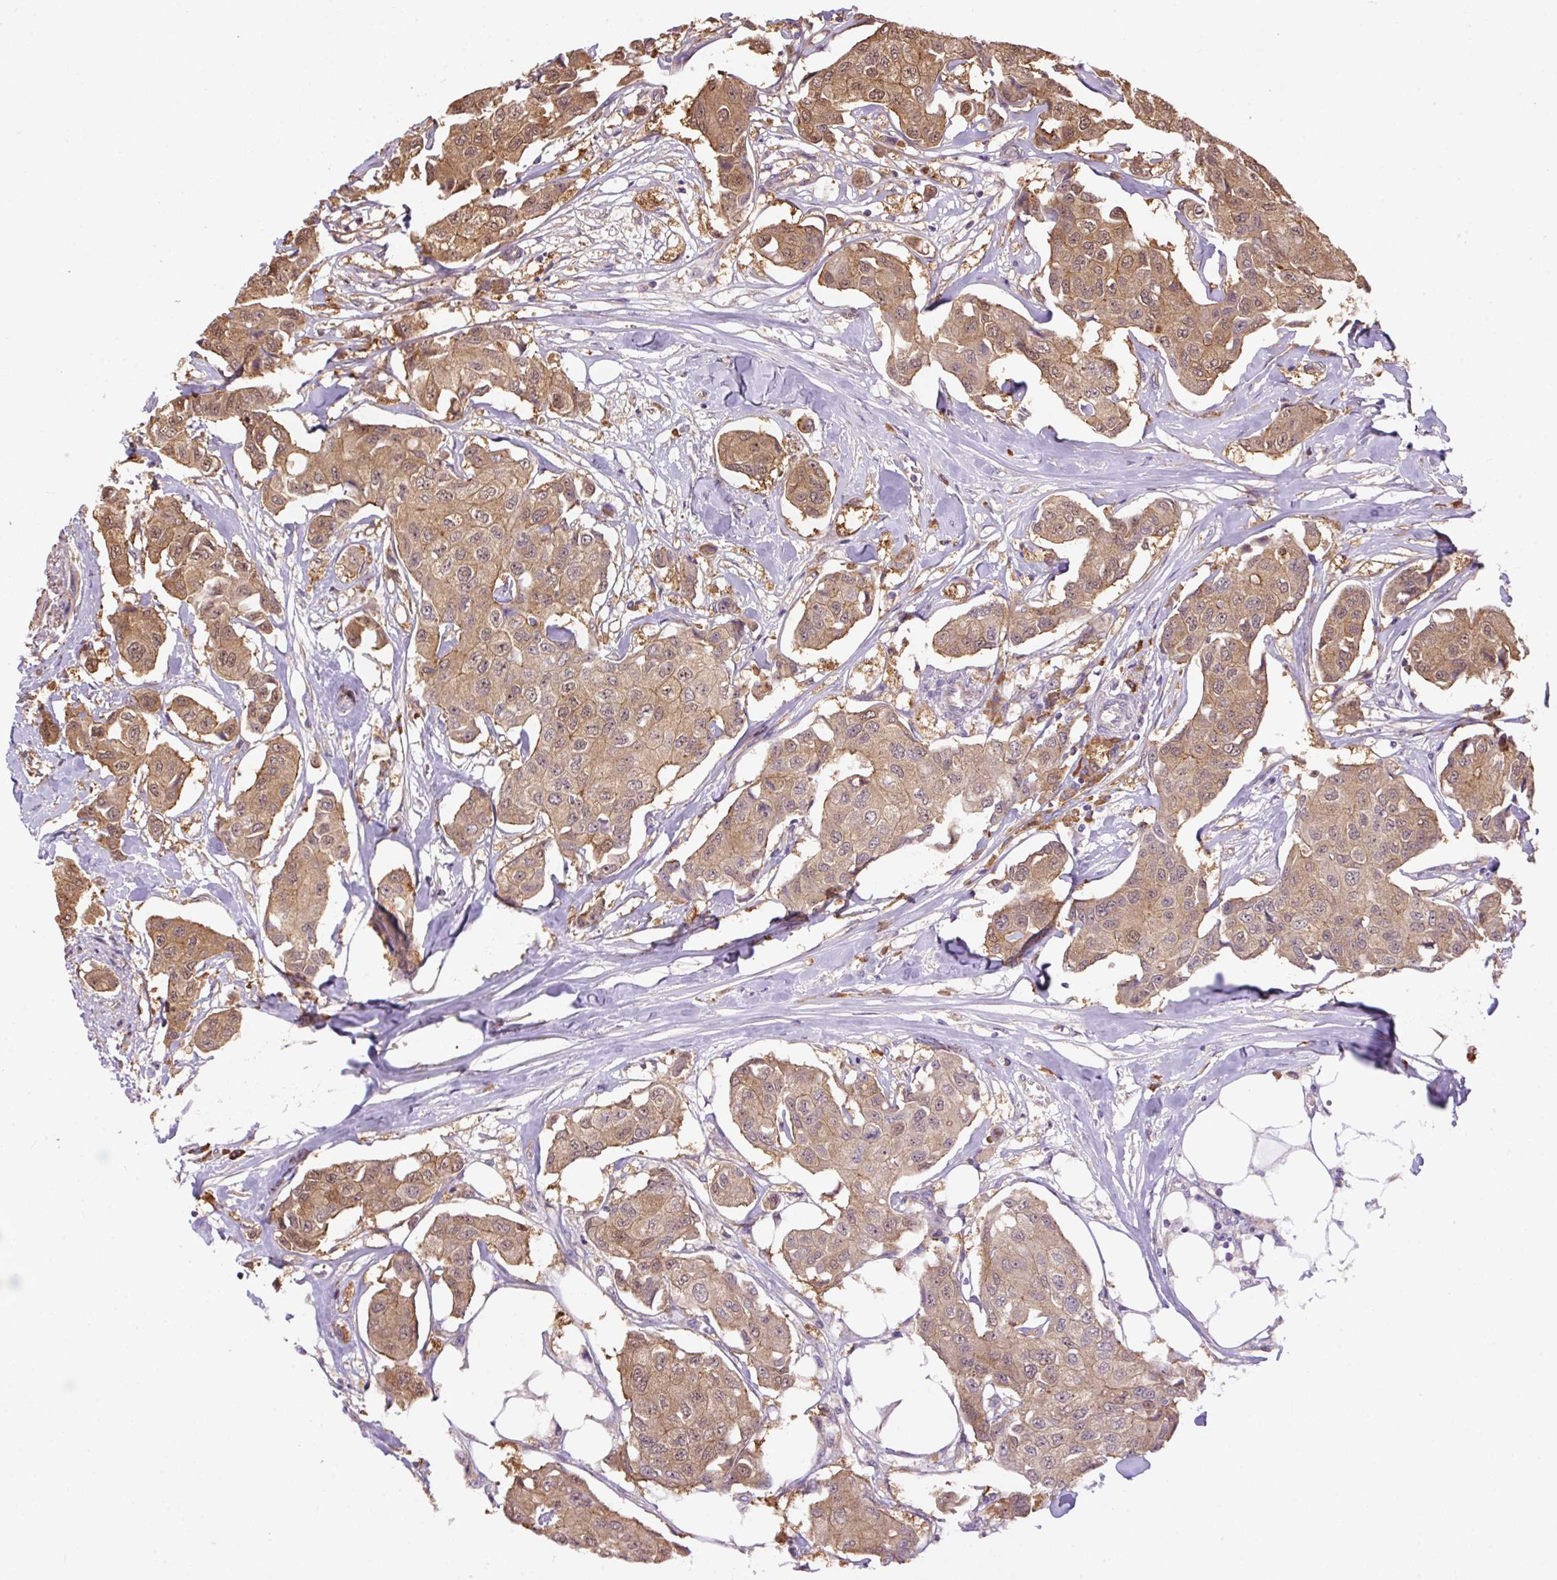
{"staining": {"intensity": "moderate", "quantity": ">75%", "location": "cytoplasmic/membranous,nuclear"}, "tissue": "breast cancer", "cell_type": "Tumor cells", "image_type": "cancer", "snomed": [{"axis": "morphology", "description": "Duct carcinoma"}, {"axis": "topography", "description": "Breast"}, {"axis": "topography", "description": "Lymph node"}], "caption": "This micrograph shows breast infiltrating ductal carcinoma stained with immunohistochemistry to label a protein in brown. The cytoplasmic/membranous and nuclear of tumor cells show moderate positivity for the protein. Nuclei are counter-stained blue.", "gene": "PPME1", "patient": {"sex": "female", "age": 80}}